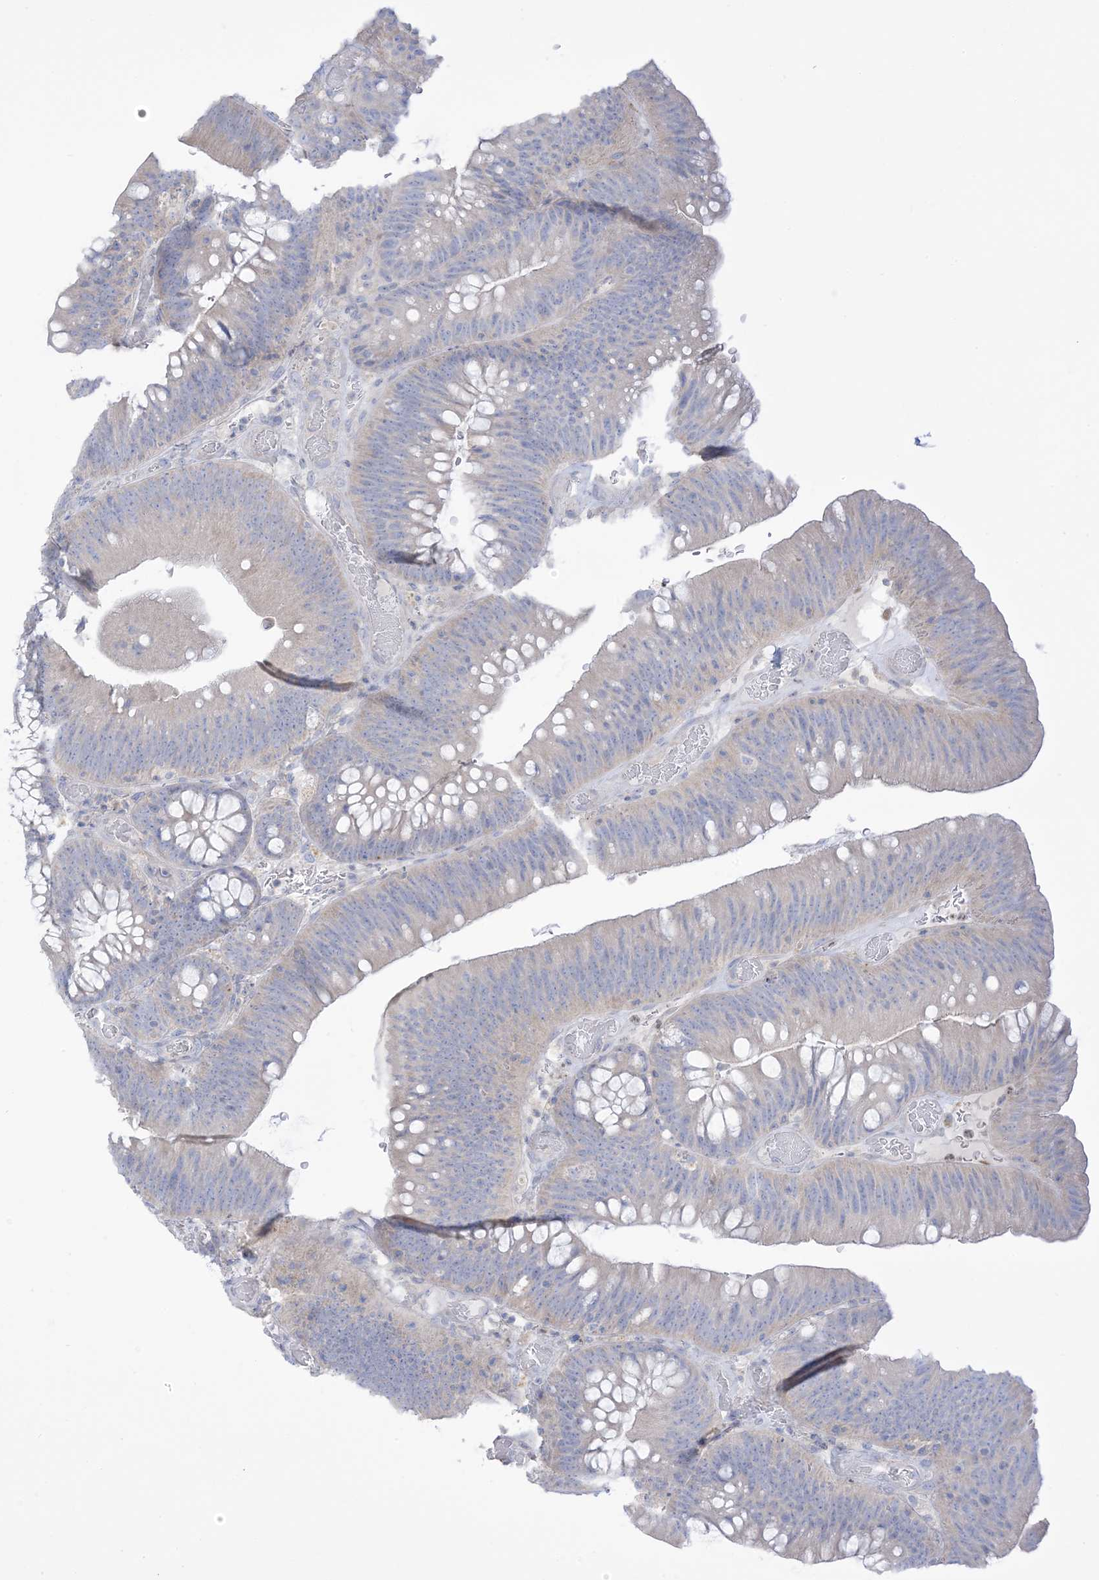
{"staining": {"intensity": "negative", "quantity": "none", "location": "none"}, "tissue": "colorectal cancer", "cell_type": "Tumor cells", "image_type": "cancer", "snomed": [{"axis": "morphology", "description": "Normal tissue, NOS"}, {"axis": "topography", "description": "Colon"}], "caption": "High power microscopy micrograph of an IHC histopathology image of colorectal cancer, revealing no significant positivity in tumor cells.", "gene": "MTHFD2L", "patient": {"sex": "female", "age": 82}}